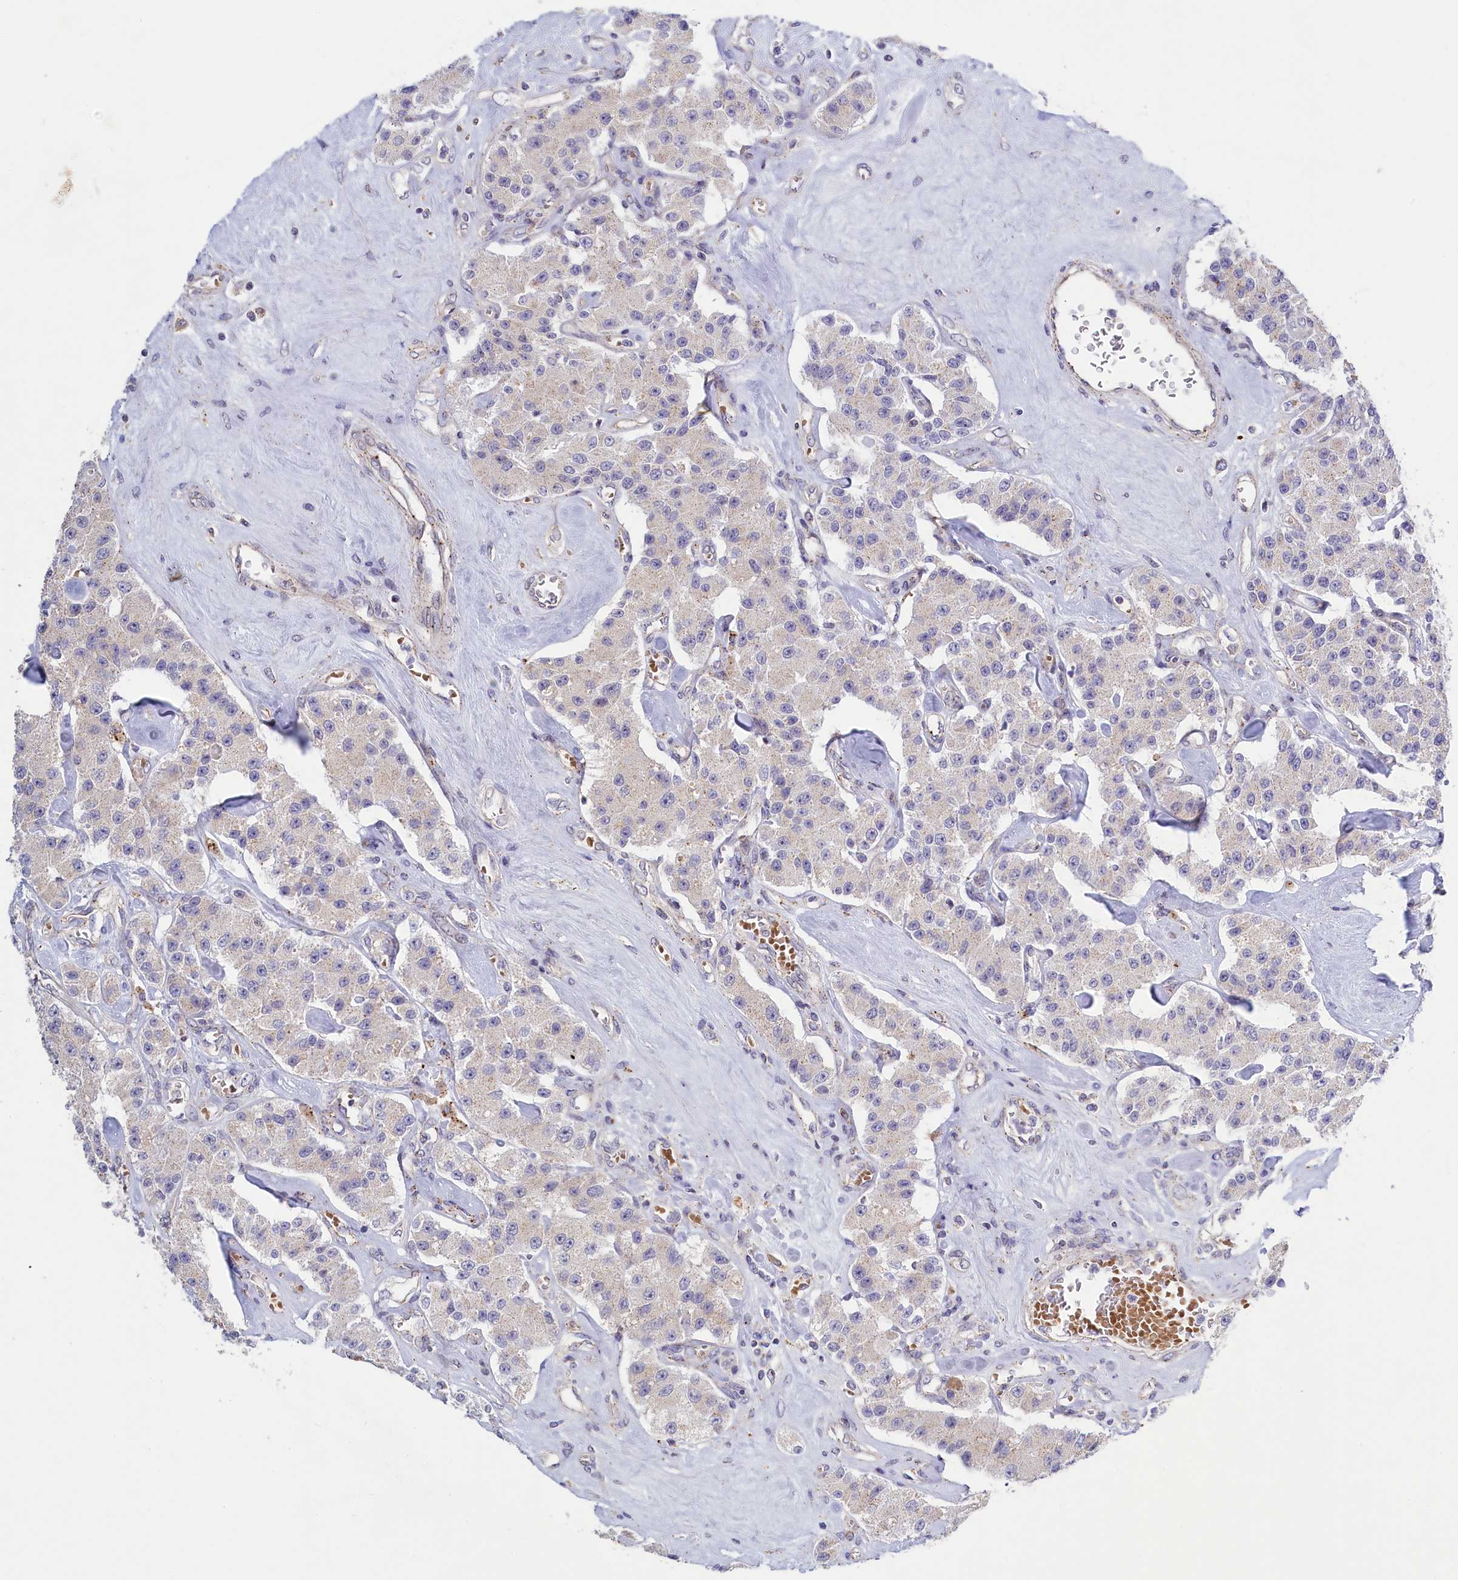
{"staining": {"intensity": "negative", "quantity": "none", "location": "none"}, "tissue": "carcinoid", "cell_type": "Tumor cells", "image_type": "cancer", "snomed": [{"axis": "morphology", "description": "Carcinoid, malignant, NOS"}, {"axis": "topography", "description": "Pancreas"}], "caption": "High power microscopy micrograph of an IHC photomicrograph of carcinoid, revealing no significant staining in tumor cells.", "gene": "HYKK", "patient": {"sex": "male", "age": 41}}